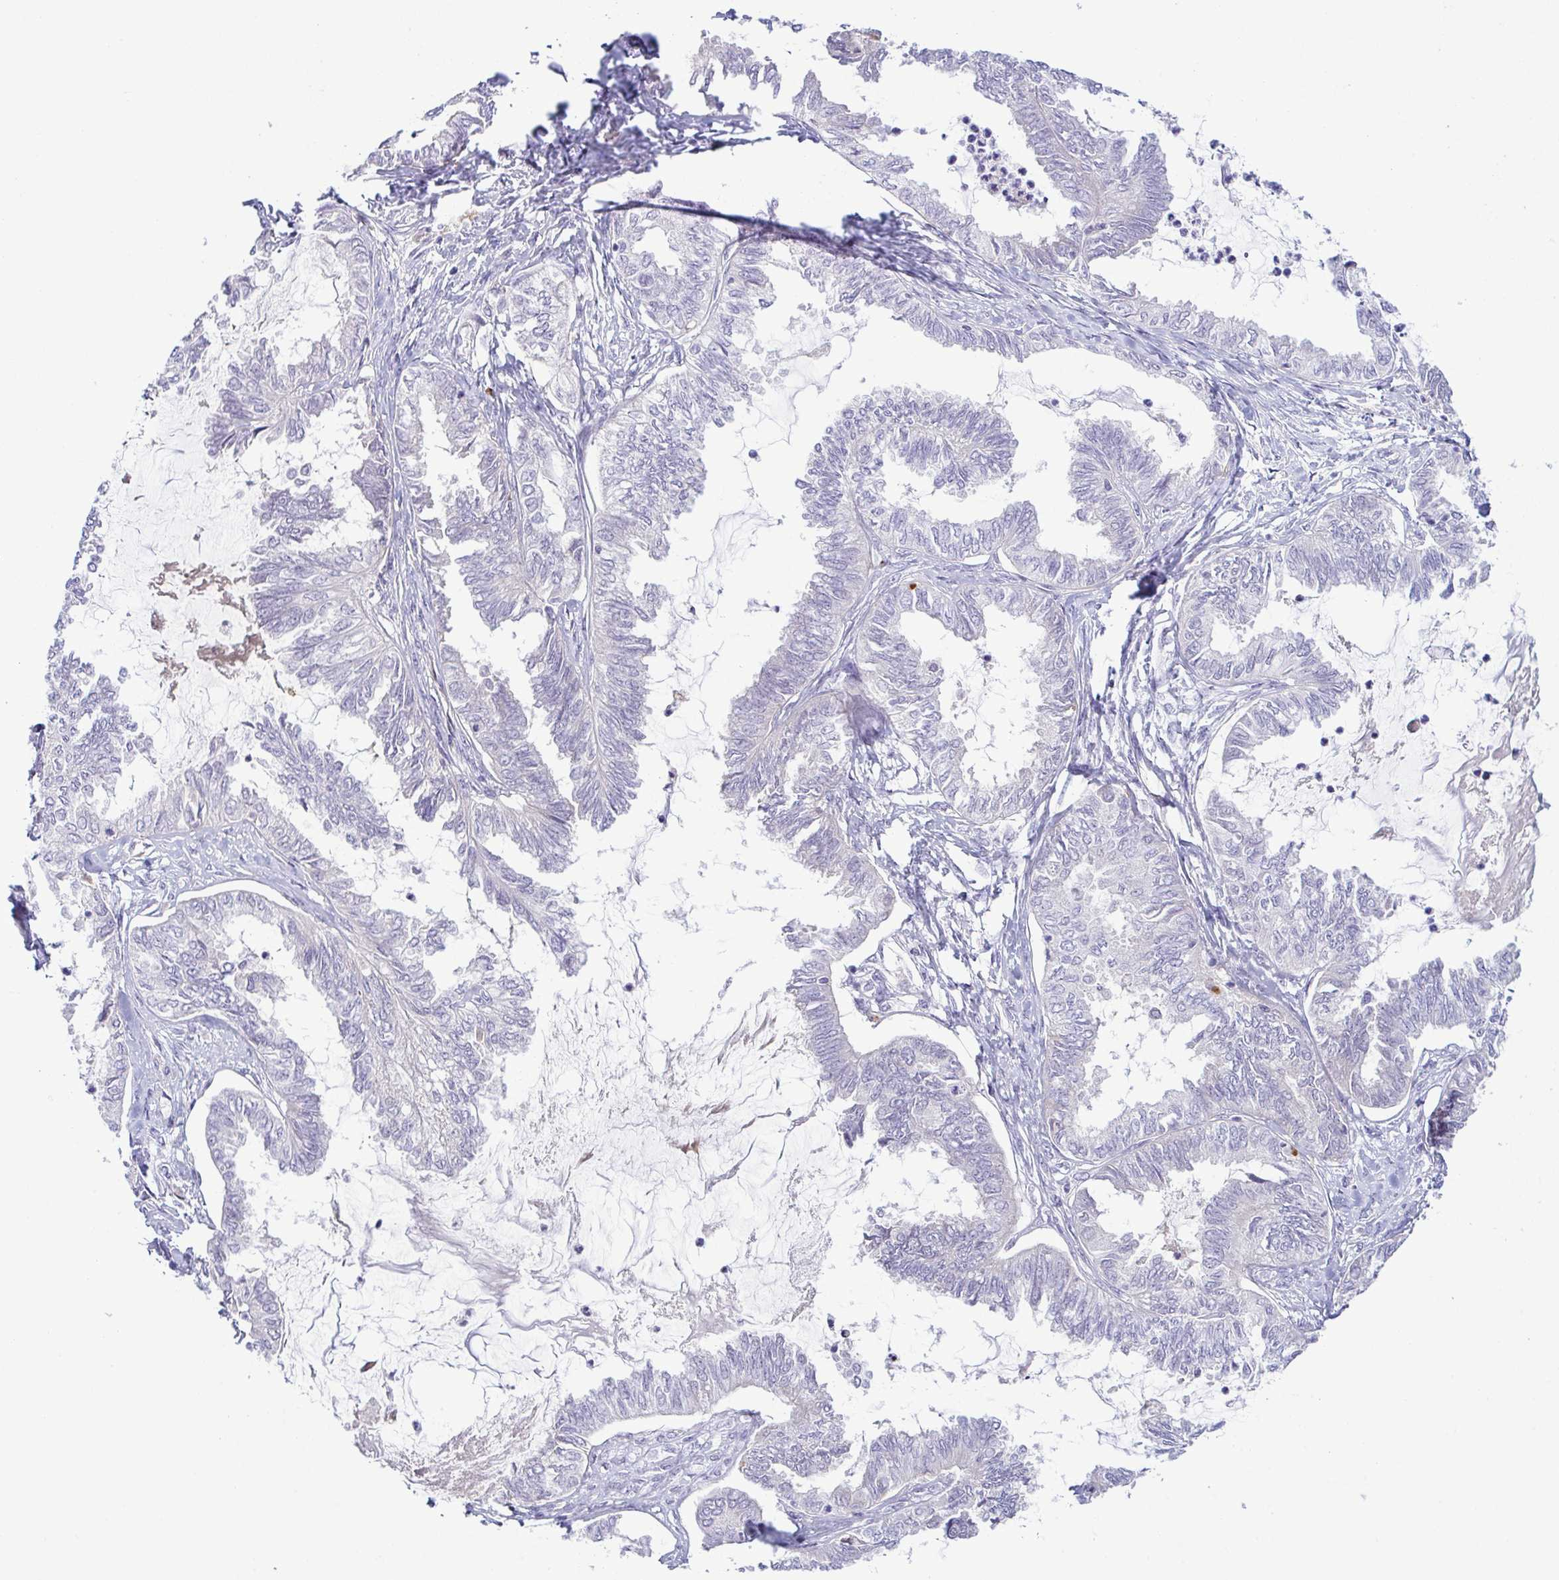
{"staining": {"intensity": "negative", "quantity": "none", "location": "none"}, "tissue": "ovarian cancer", "cell_type": "Tumor cells", "image_type": "cancer", "snomed": [{"axis": "morphology", "description": "Carcinoma, endometroid"}, {"axis": "topography", "description": "Ovary"}], "caption": "IHC of human ovarian cancer (endometroid carcinoma) displays no positivity in tumor cells. (Brightfield microscopy of DAB (3,3'-diaminobenzidine) immunohistochemistry at high magnification).", "gene": "SYNPO2L", "patient": {"sex": "female", "age": 70}}